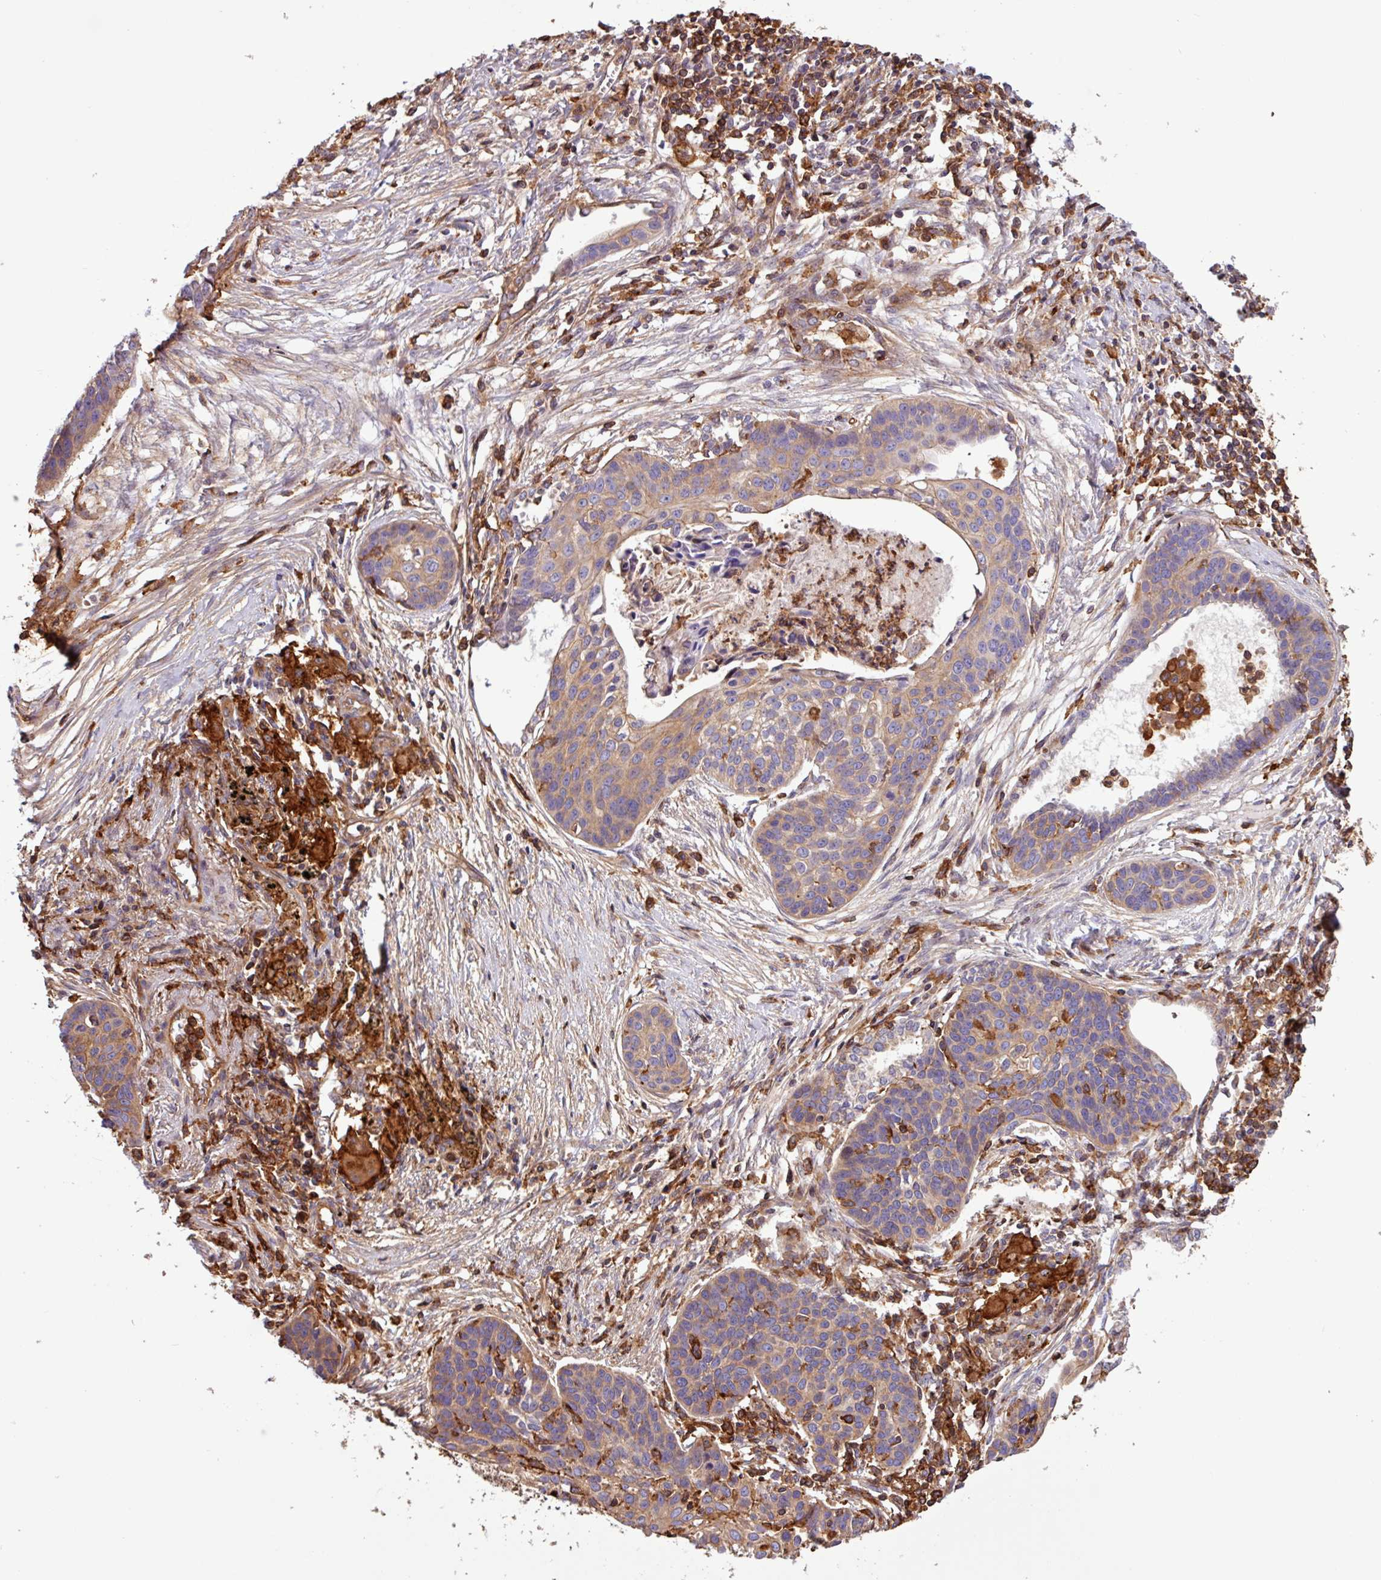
{"staining": {"intensity": "weak", "quantity": "25%-75%", "location": "cytoplasmic/membranous"}, "tissue": "lung cancer", "cell_type": "Tumor cells", "image_type": "cancer", "snomed": [{"axis": "morphology", "description": "Squamous cell carcinoma, NOS"}, {"axis": "topography", "description": "Lung"}], "caption": "High-magnification brightfield microscopy of squamous cell carcinoma (lung) stained with DAB (3,3'-diaminobenzidine) (brown) and counterstained with hematoxylin (blue). tumor cells exhibit weak cytoplasmic/membranous staining is identified in about25%-75% of cells.", "gene": "ACTR3", "patient": {"sex": "male", "age": 71}}